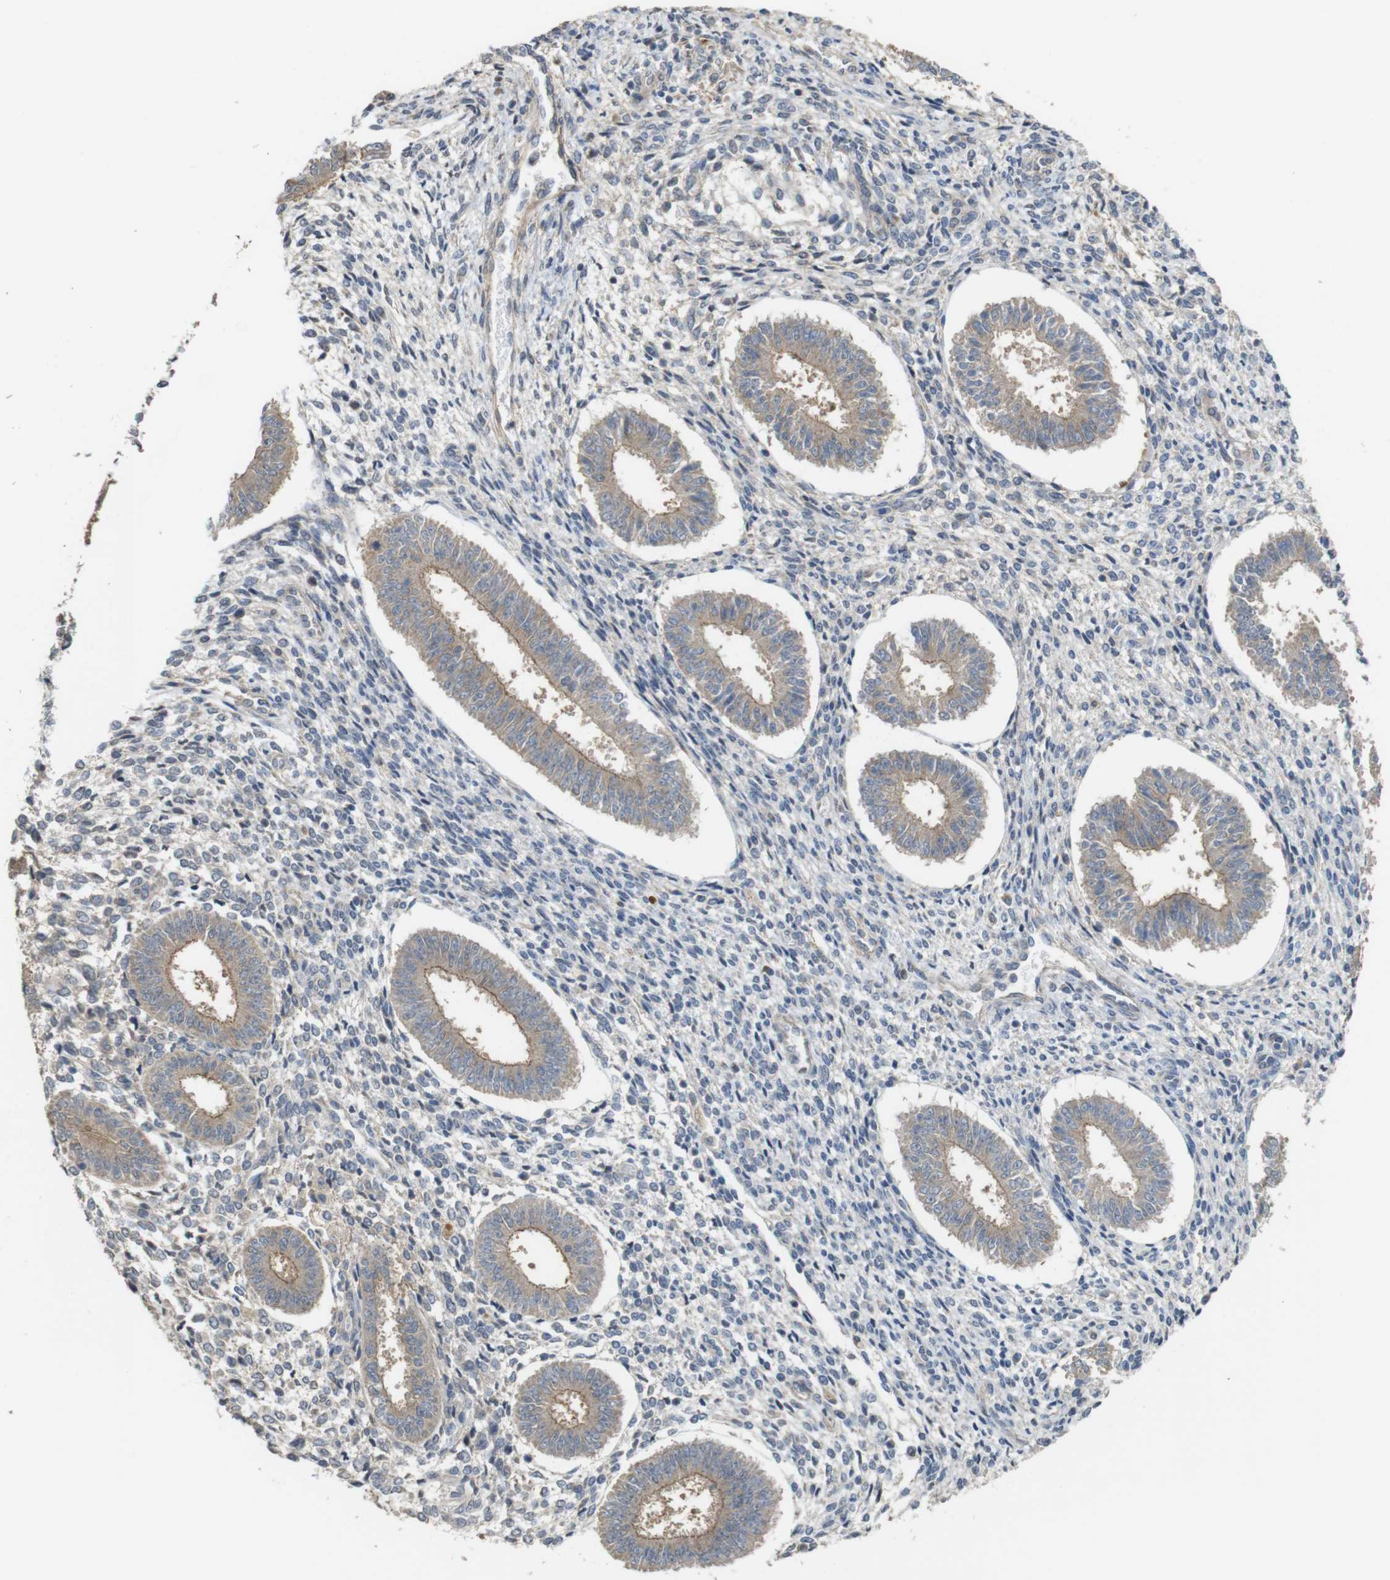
{"staining": {"intensity": "moderate", "quantity": "<25%", "location": "cytoplasmic/membranous"}, "tissue": "endometrium", "cell_type": "Cells in endometrial stroma", "image_type": "normal", "snomed": [{"axis": "morphology", "description": "Normal tissue, NOS"}, {"axis": "topography", "description": "Endometrium"}], "caption": "A high-resolution image shows immunohistochemistry (IHC) staining of benign endometrium, which displays moderate cytoplasmic/membranous staining in about <25% of cells in endometrial stroma.", "gene": "CDC34", "patient": {"sex": "female", "age": 35}}